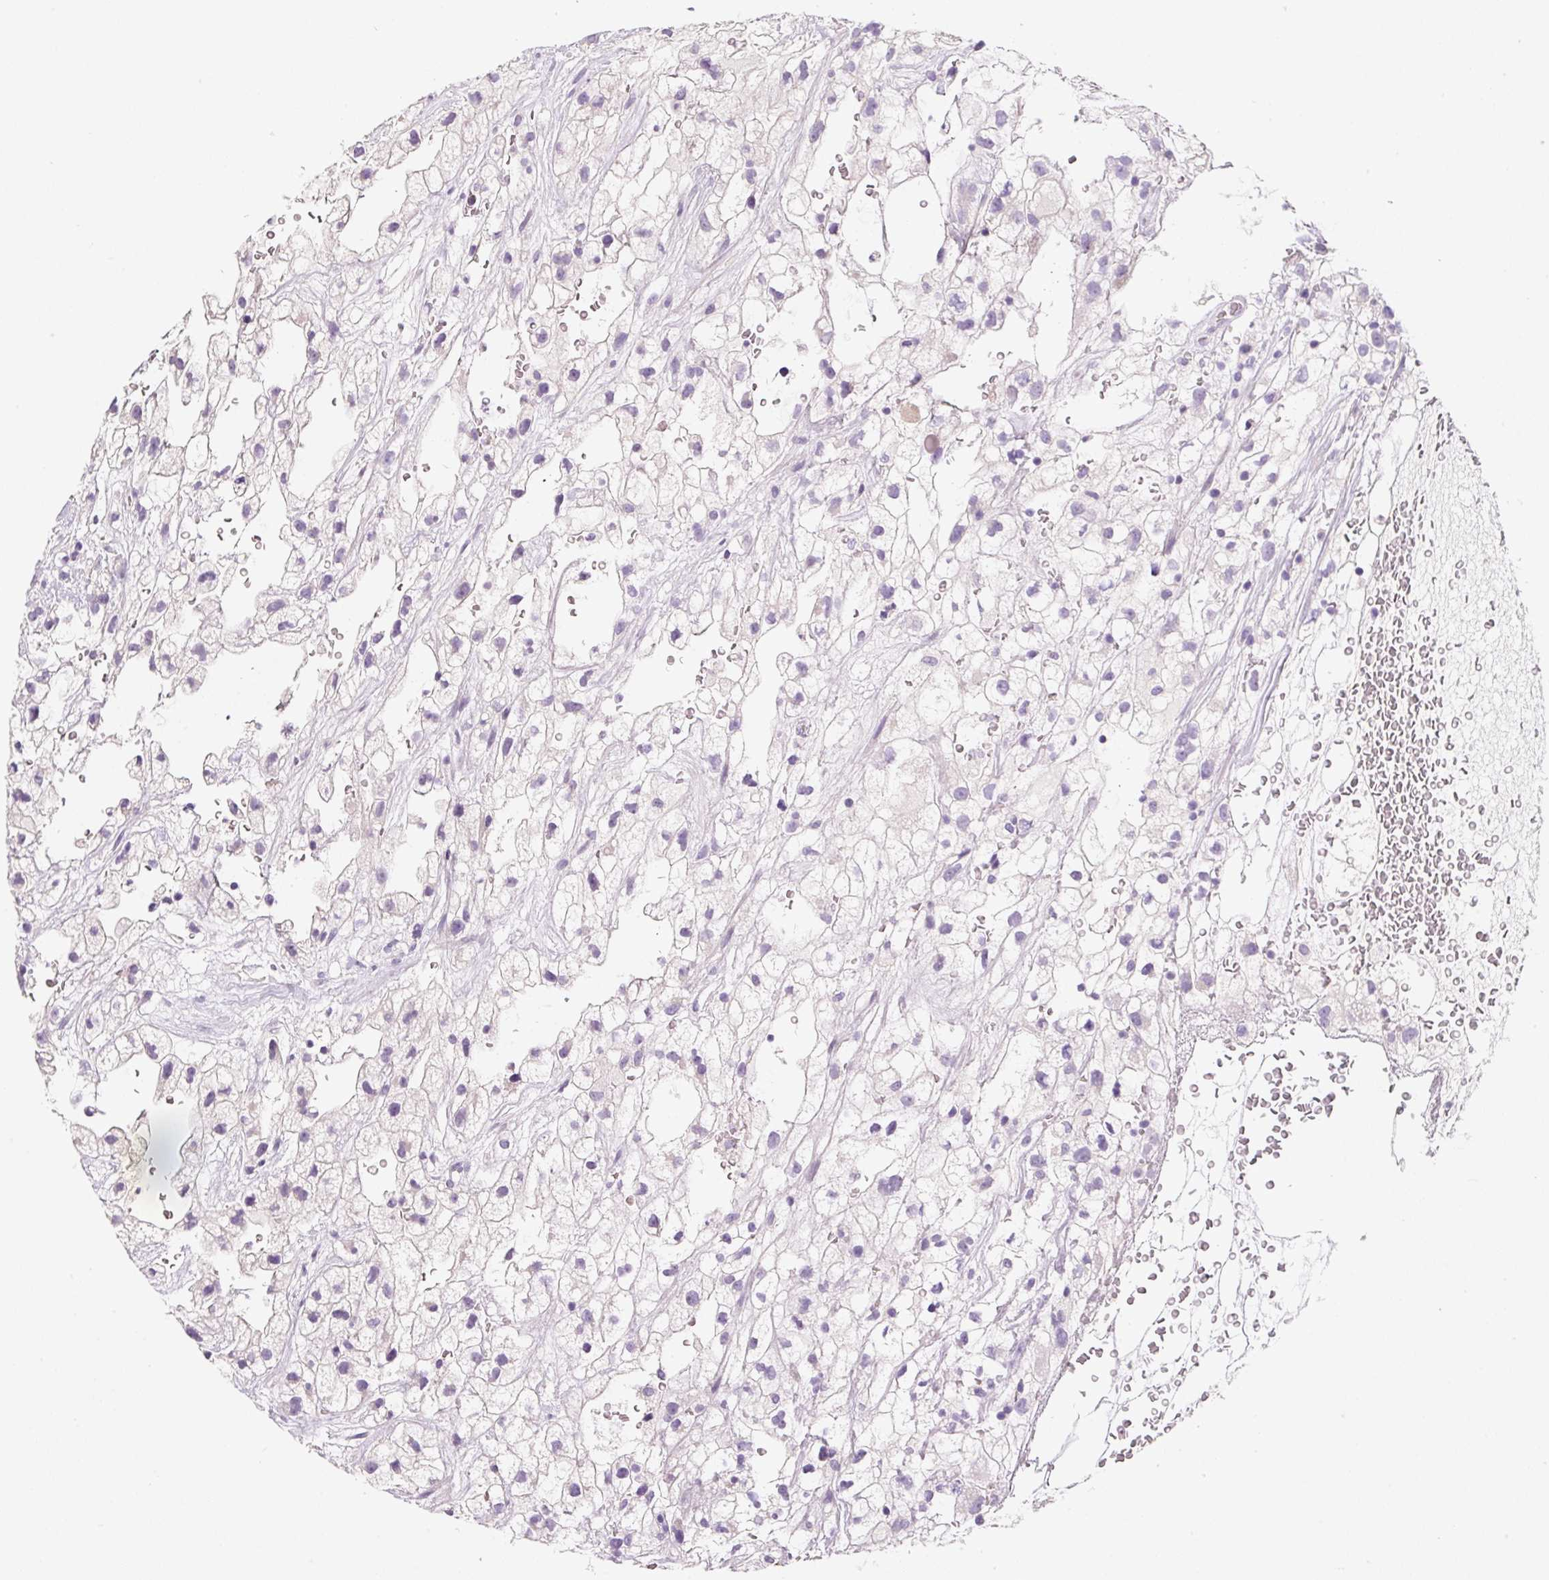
{"staining": {"intensity": "negative", "quantity": "none", "location": "none"}, "tissue": "renal cancer", "cell_type": "Tumor cells", "image_type": "cancer", "snomed": [{"axis": "morphology", "description": "Adenocarcinoma, NOS"}, {"axis": "topography", "description": "Kidney"}], "caption": "There is no significant staining in tumor cells of renal cancer.", "gene": "SYP", "patient": {"sex": "male", "age": 59}}